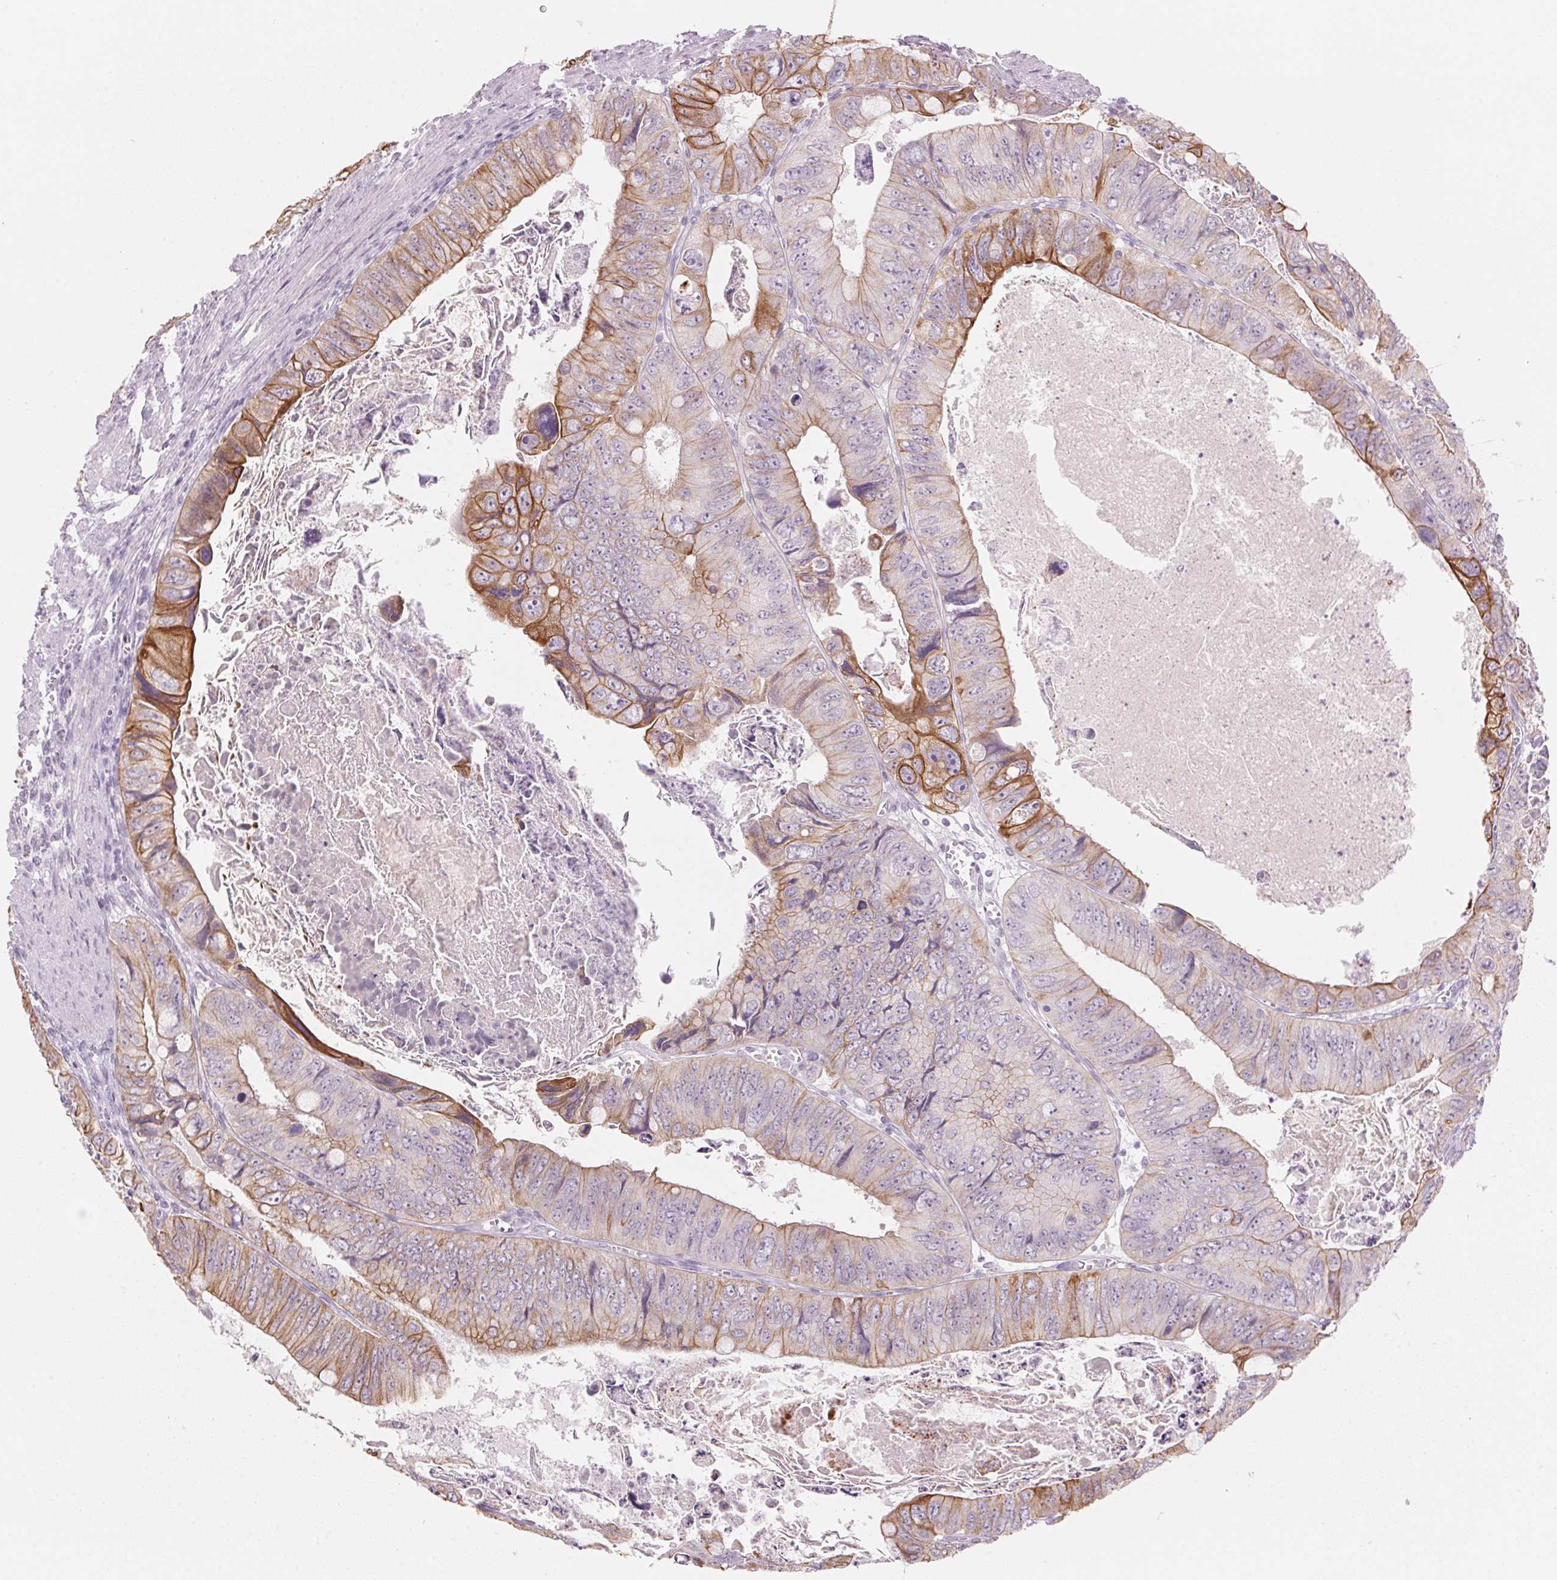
{"staining": {"intensity": "moderate", "quantity": "25%-75%", "location": "cytoplasmic/membranous"}, "tissue": "colorectal cancer", "cell_type": "Tumor cells", "image_type": "cancer", "snomed": [{"axis": "morphology", "description": "Adenocarcinoma, NOS"}, {"axis": "topography", "description": "Colon"}], "caption": "The histopathology image demonstrates immunohistochemical staining of adenocarcinoma (colorectal). There is moderate cytoplasmic/membranous positivity is identified in approximately 25%-75% of tumor cells.", "gene": "SCTR", "patient": {"sex": "female", "age": 84}}